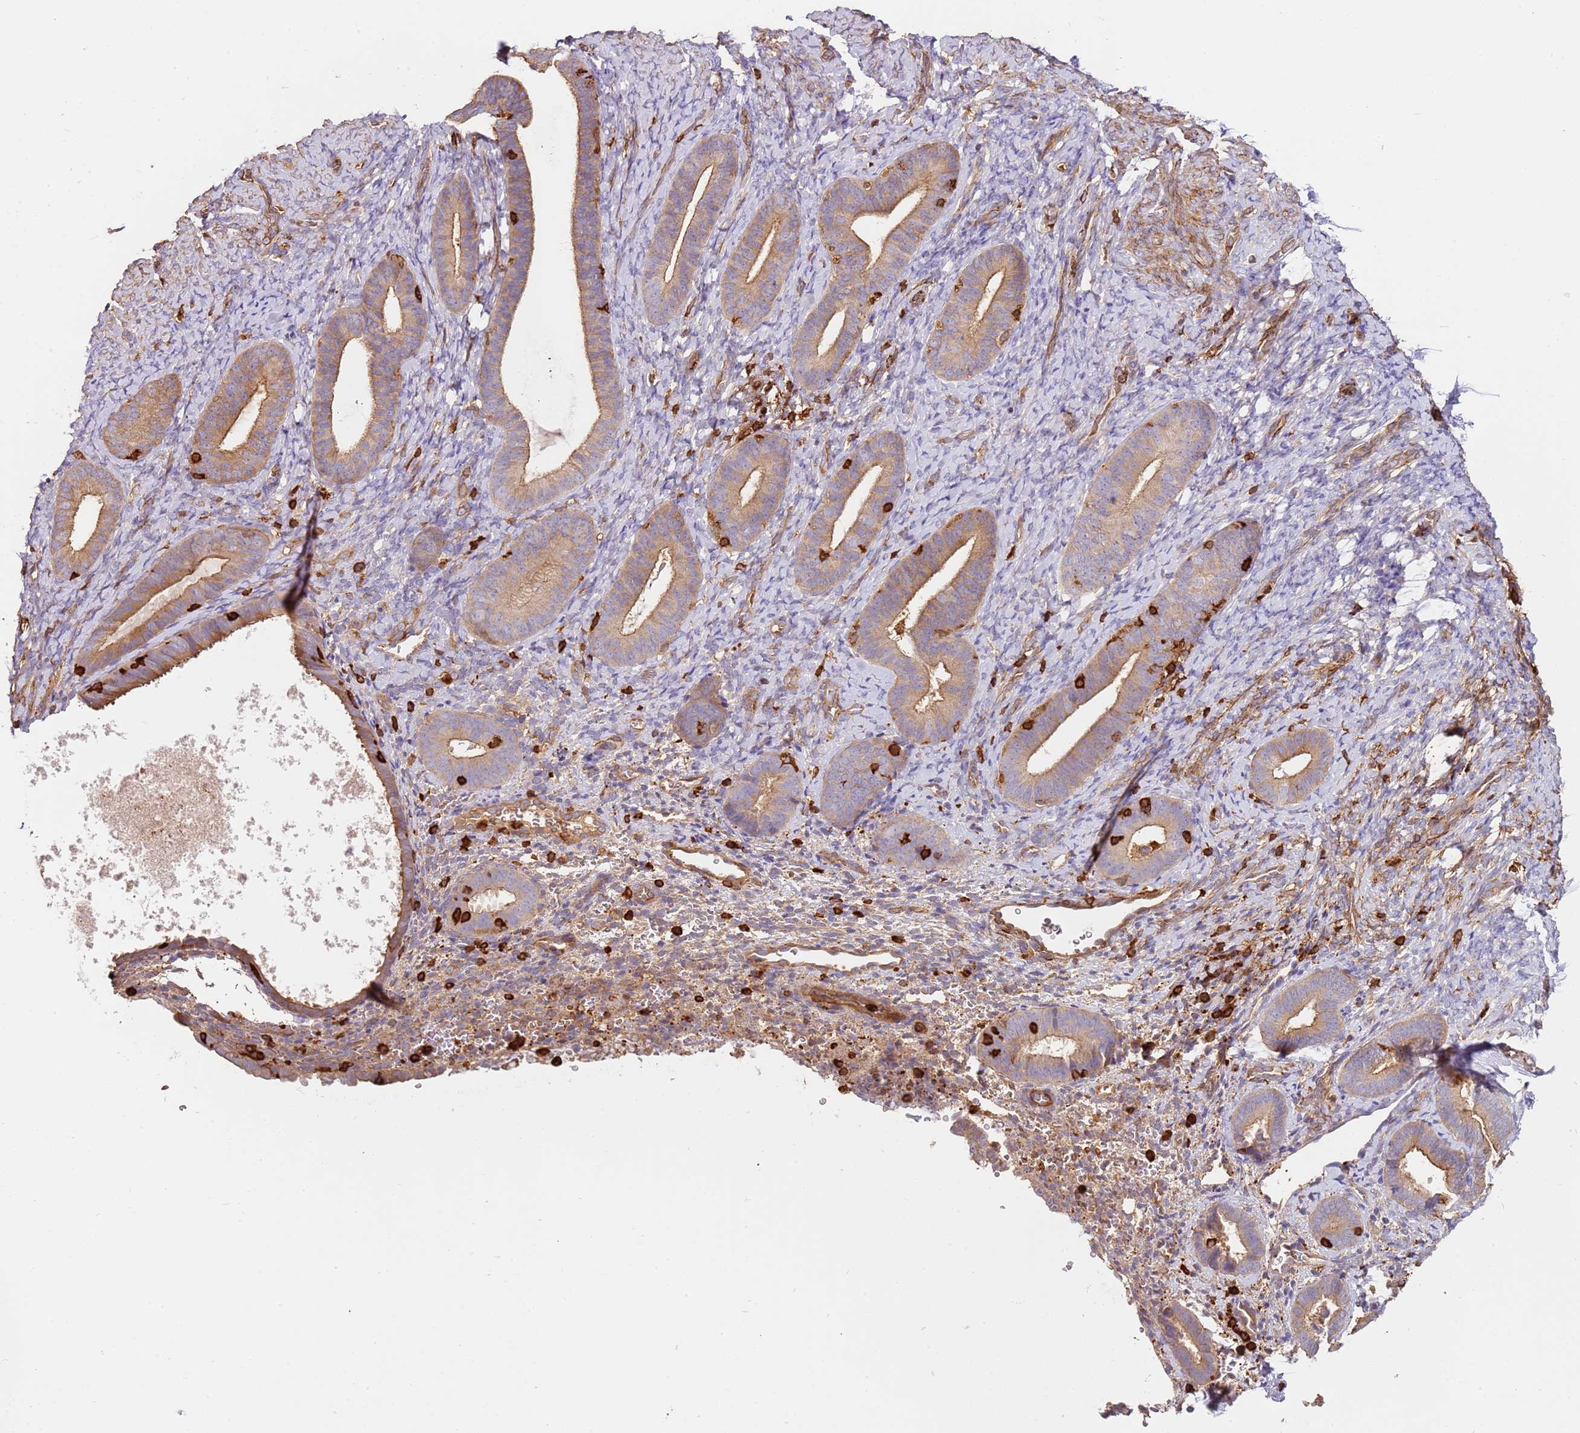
{"staining": {"intensity": "negative", "quantity": "none", "location": "none"}, "tissue": "endometrium", "cell_type": "Cells in endometrial stroma", "image_type": "normal", "snomed": [{"axis": "morphology", "description": "Normal tissue, NOS"}, {"axis": "topography", "description": "Endometrium"}], "caption": "Protein analysis of unremarkable endometrium exhibits no significant expression in cells in endometrial stroma. (Brightfield microscopy of DAB immunohistochemistry (IHC) at high magnification).", "gene": "OR6P1", "patient": {"sex": "female", "age": 65}}